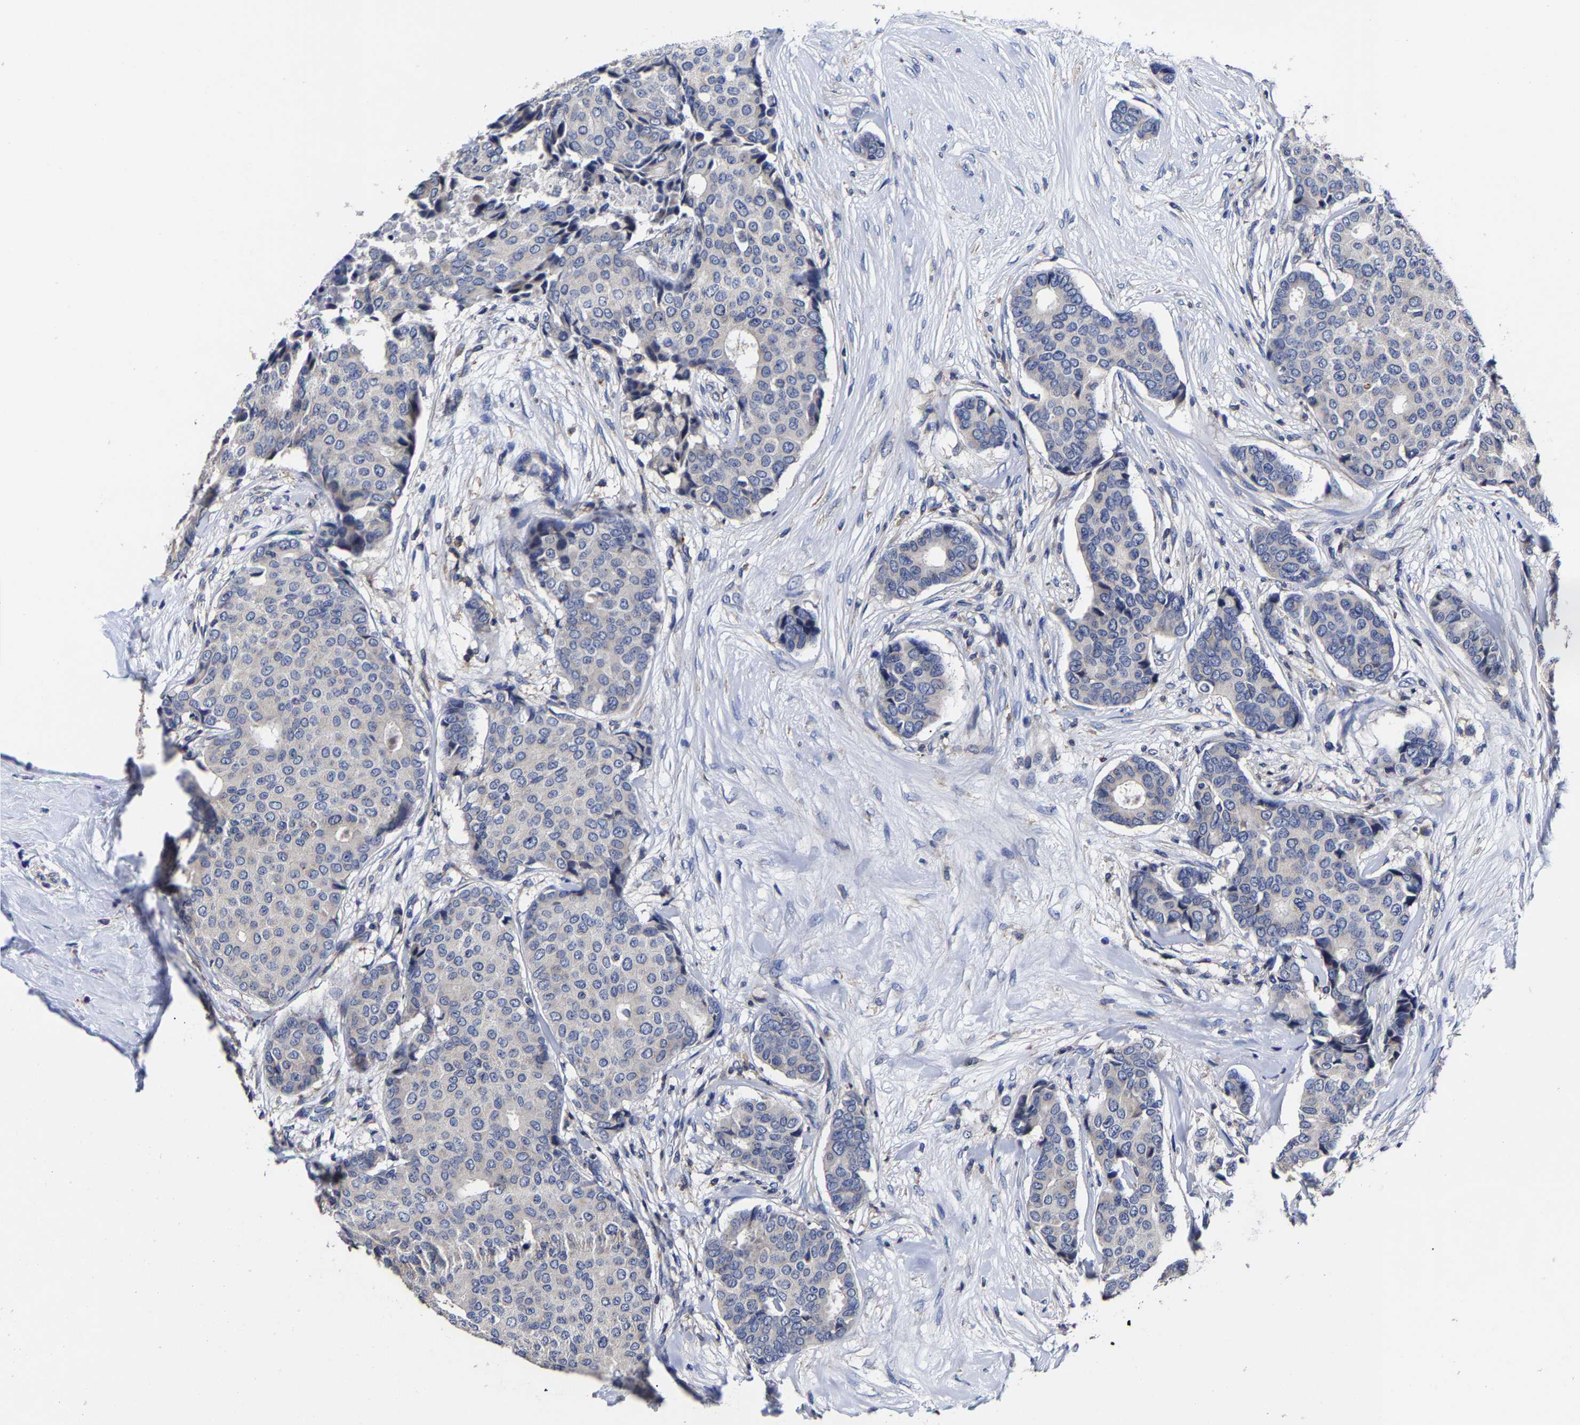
{"staining": {"intensity": "negative", "quantity": "none", "location": "none"}, "tissue": "breast cancer", "cell_type": "Tumor cells", "image_type": "cancer", "snomed": [{"axis": "morphology", "description": "Duct carcinoma"}, {"axis": "topography", "description": "Breast"}], "caption": "Immunohistochemistry (IHC) micrograph of human breast infiltrating ductal carcinoma stained for a protein (brown), which reveals no positivity in tumor cells.", "gene": "AASS", "patient": {"sex": "female", "age": 75}}